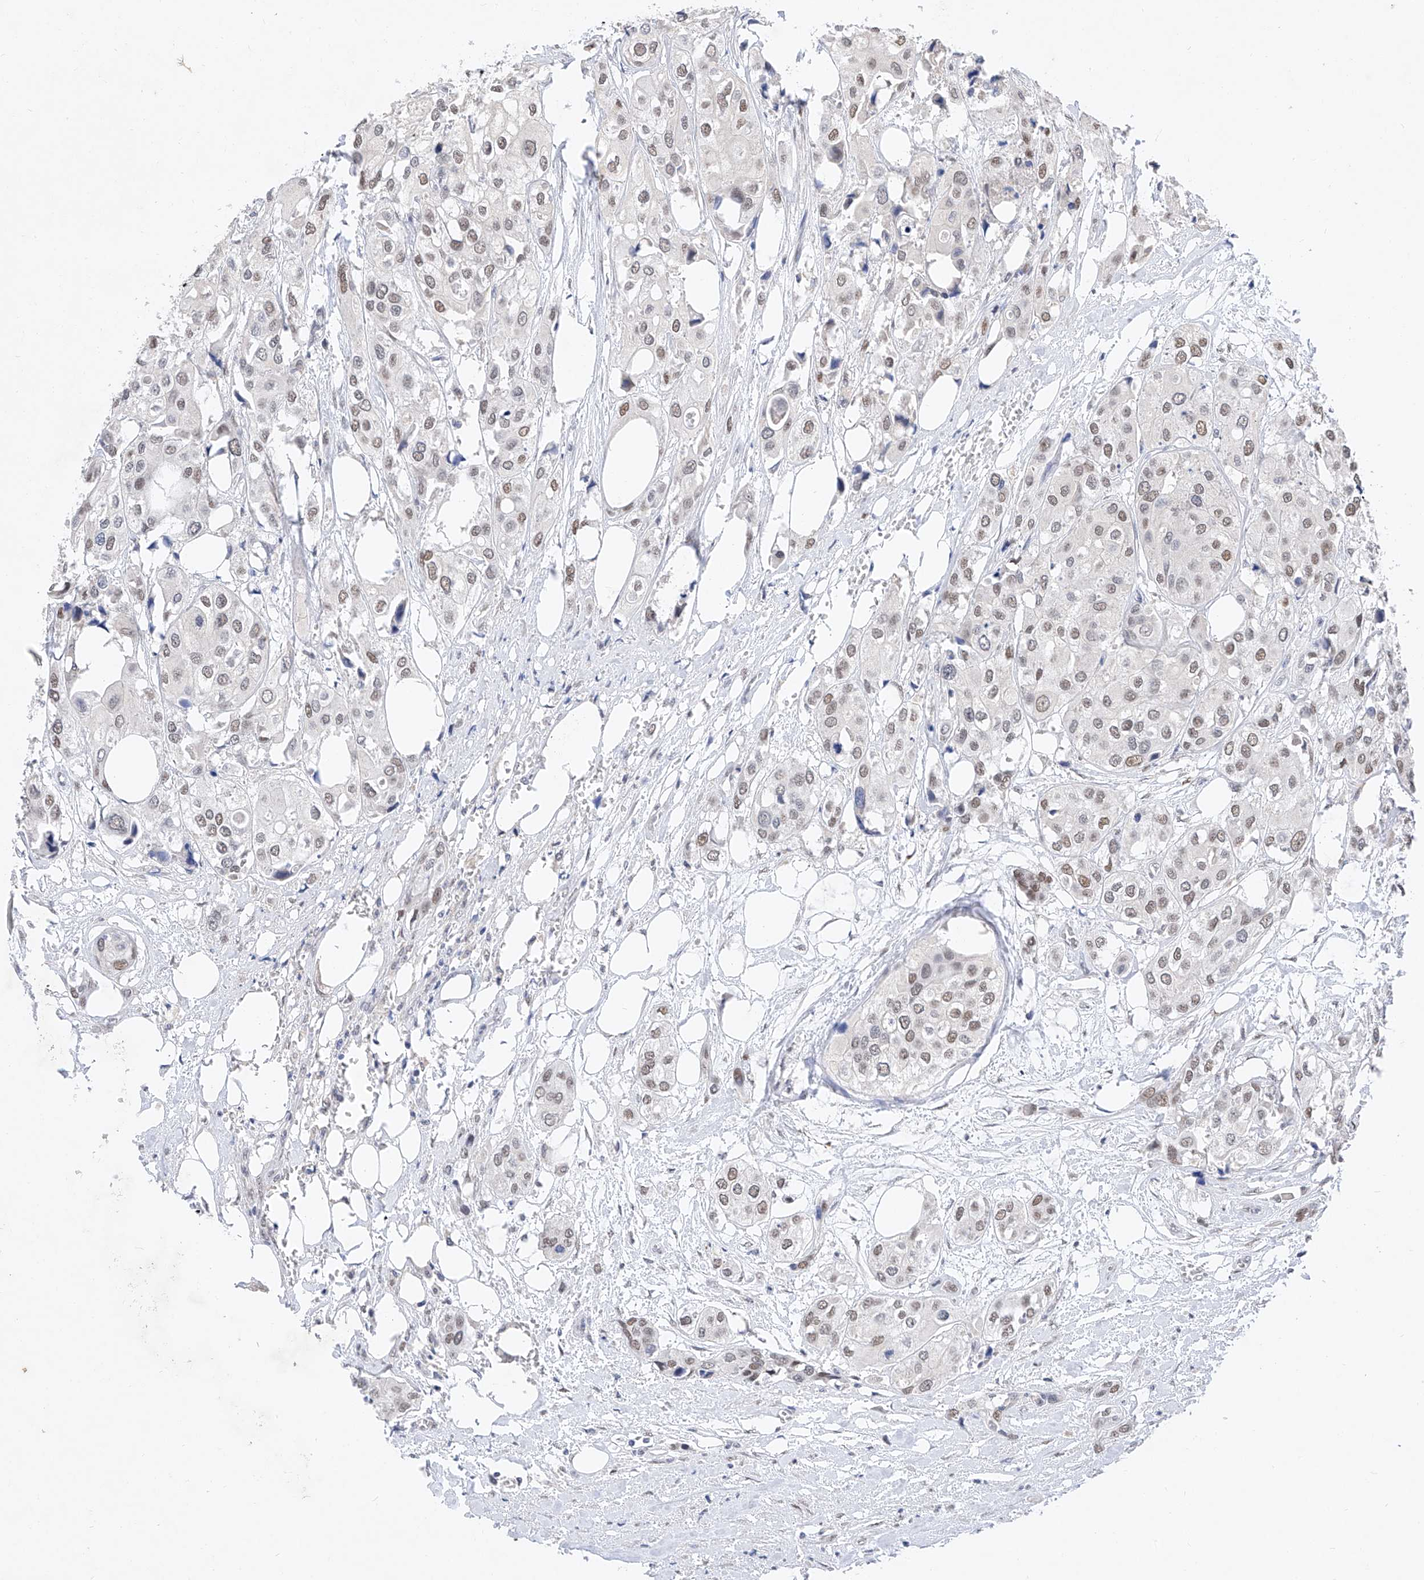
{"staining": {"intensity": "weak", "quantity": ">75%", "location": "nuclear"}, "tissue": "urothelial cancer", "cell_type": "Tumor cells", "image_type": "cancer", "snomed": [{"axis": "morphology", "description": "Urothelial carcinoma, High grade"}, {"axis": "topography", "description": "Urinary bladder"}], "caption": "There is low levels of weak nuclear positivity in tumor cells of urothelial carcinoma (high-grade), as demonstrated by immunohistochemical staining (brown color).", "gene": "KCNJ1", "patient": {"sex": "male", "age": 64}}